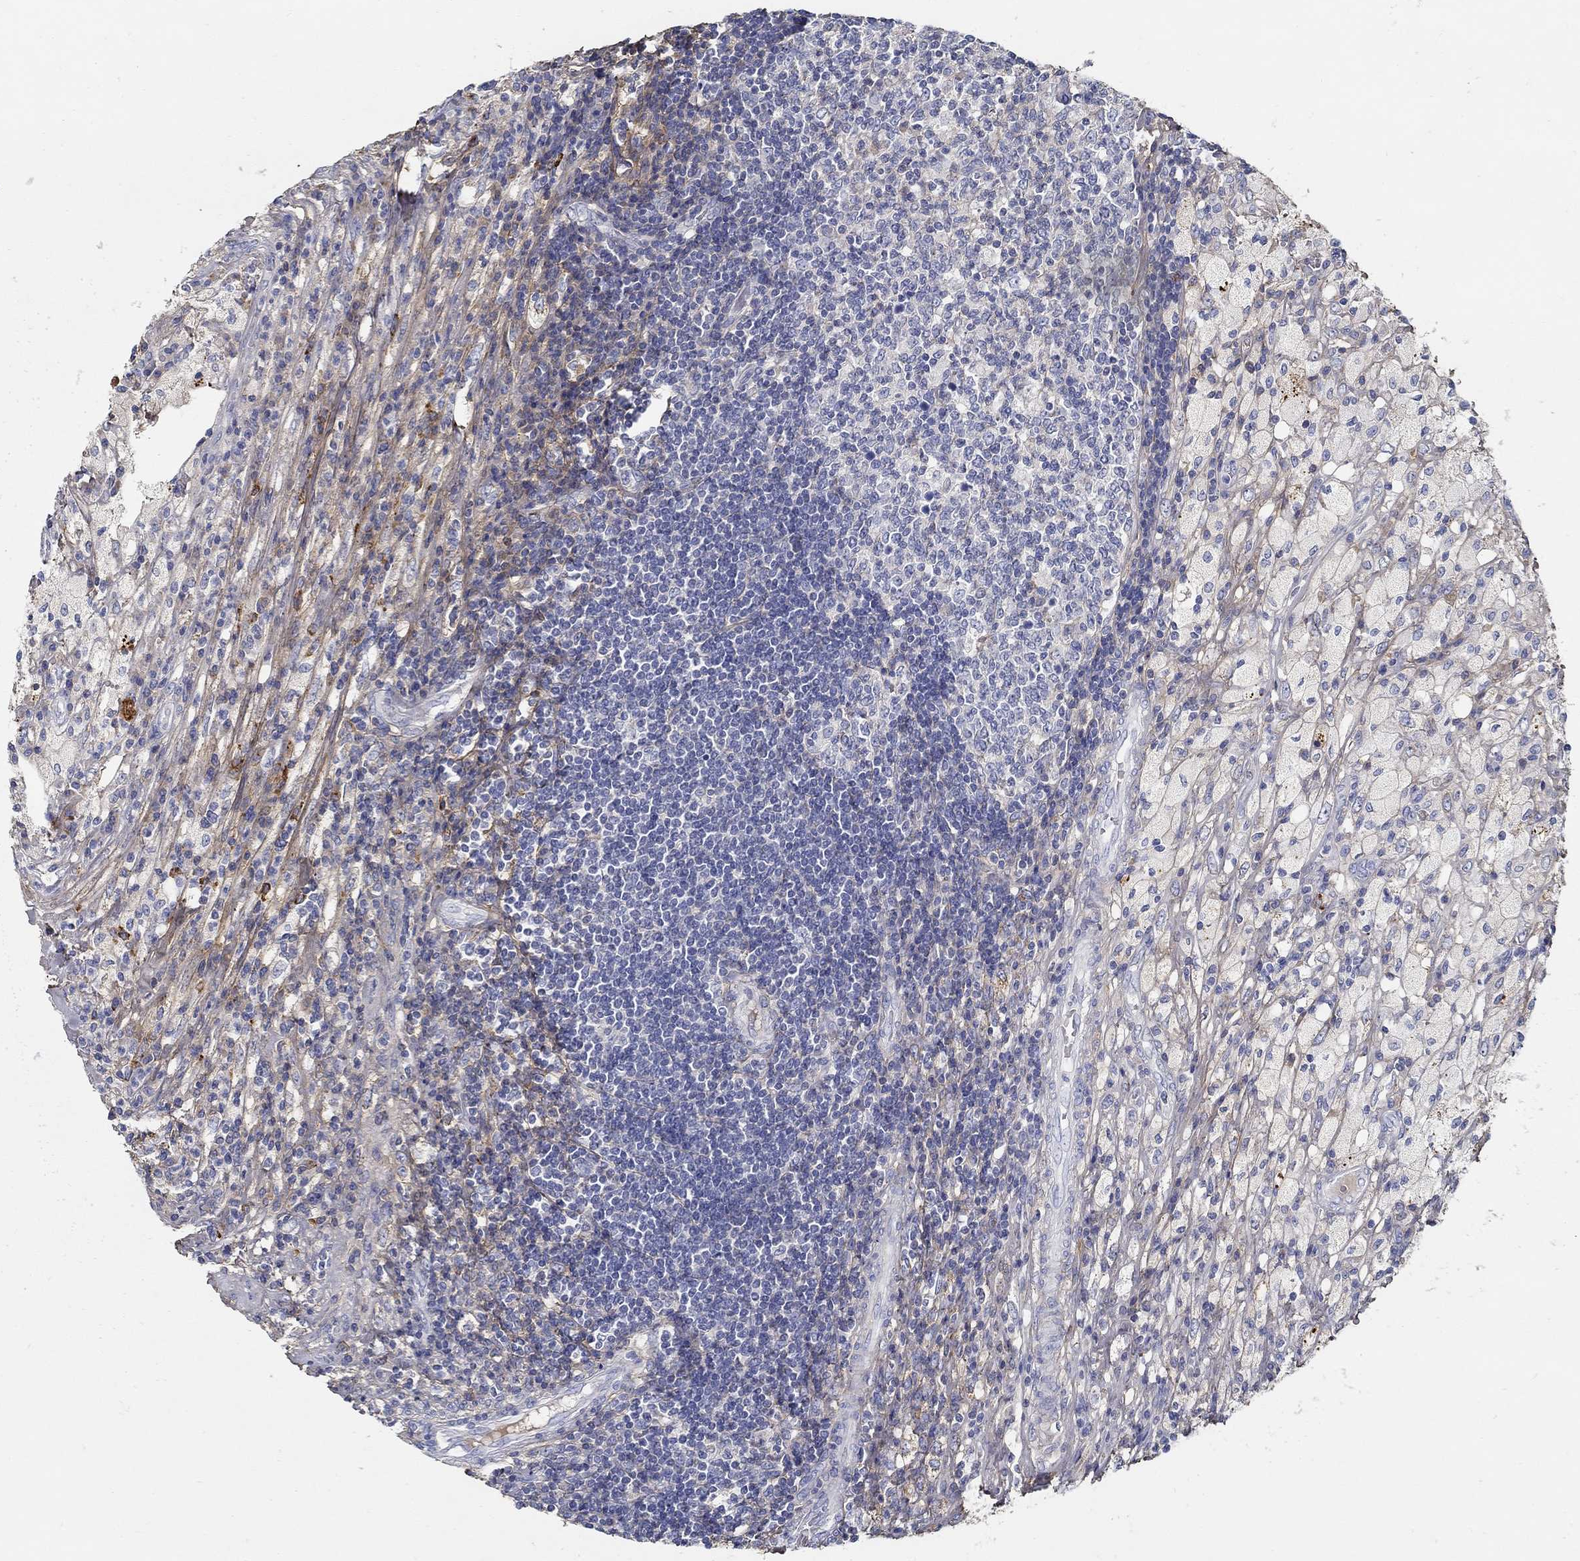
{"staining": {"intensity": "negative", "quantity": "none", "location": "none"}, "tissue": "testis cancer", "cell_type": "Tumor cells", "image_type": "cancer", "snomed": [{"axis": "morphology", "description": "Necrosis, NOS"}, {"axis": "morphology", "description": "Carcinoma, Embryonal, NOS"}, {"axis": "topography", "description": "Testis"}], "caption": "This is an IHC image of testis embryonal carcinoma. There is no staining in tumor cells.", "gene": "TGFBI", "patient": {"sex": "male", "age": 19}}